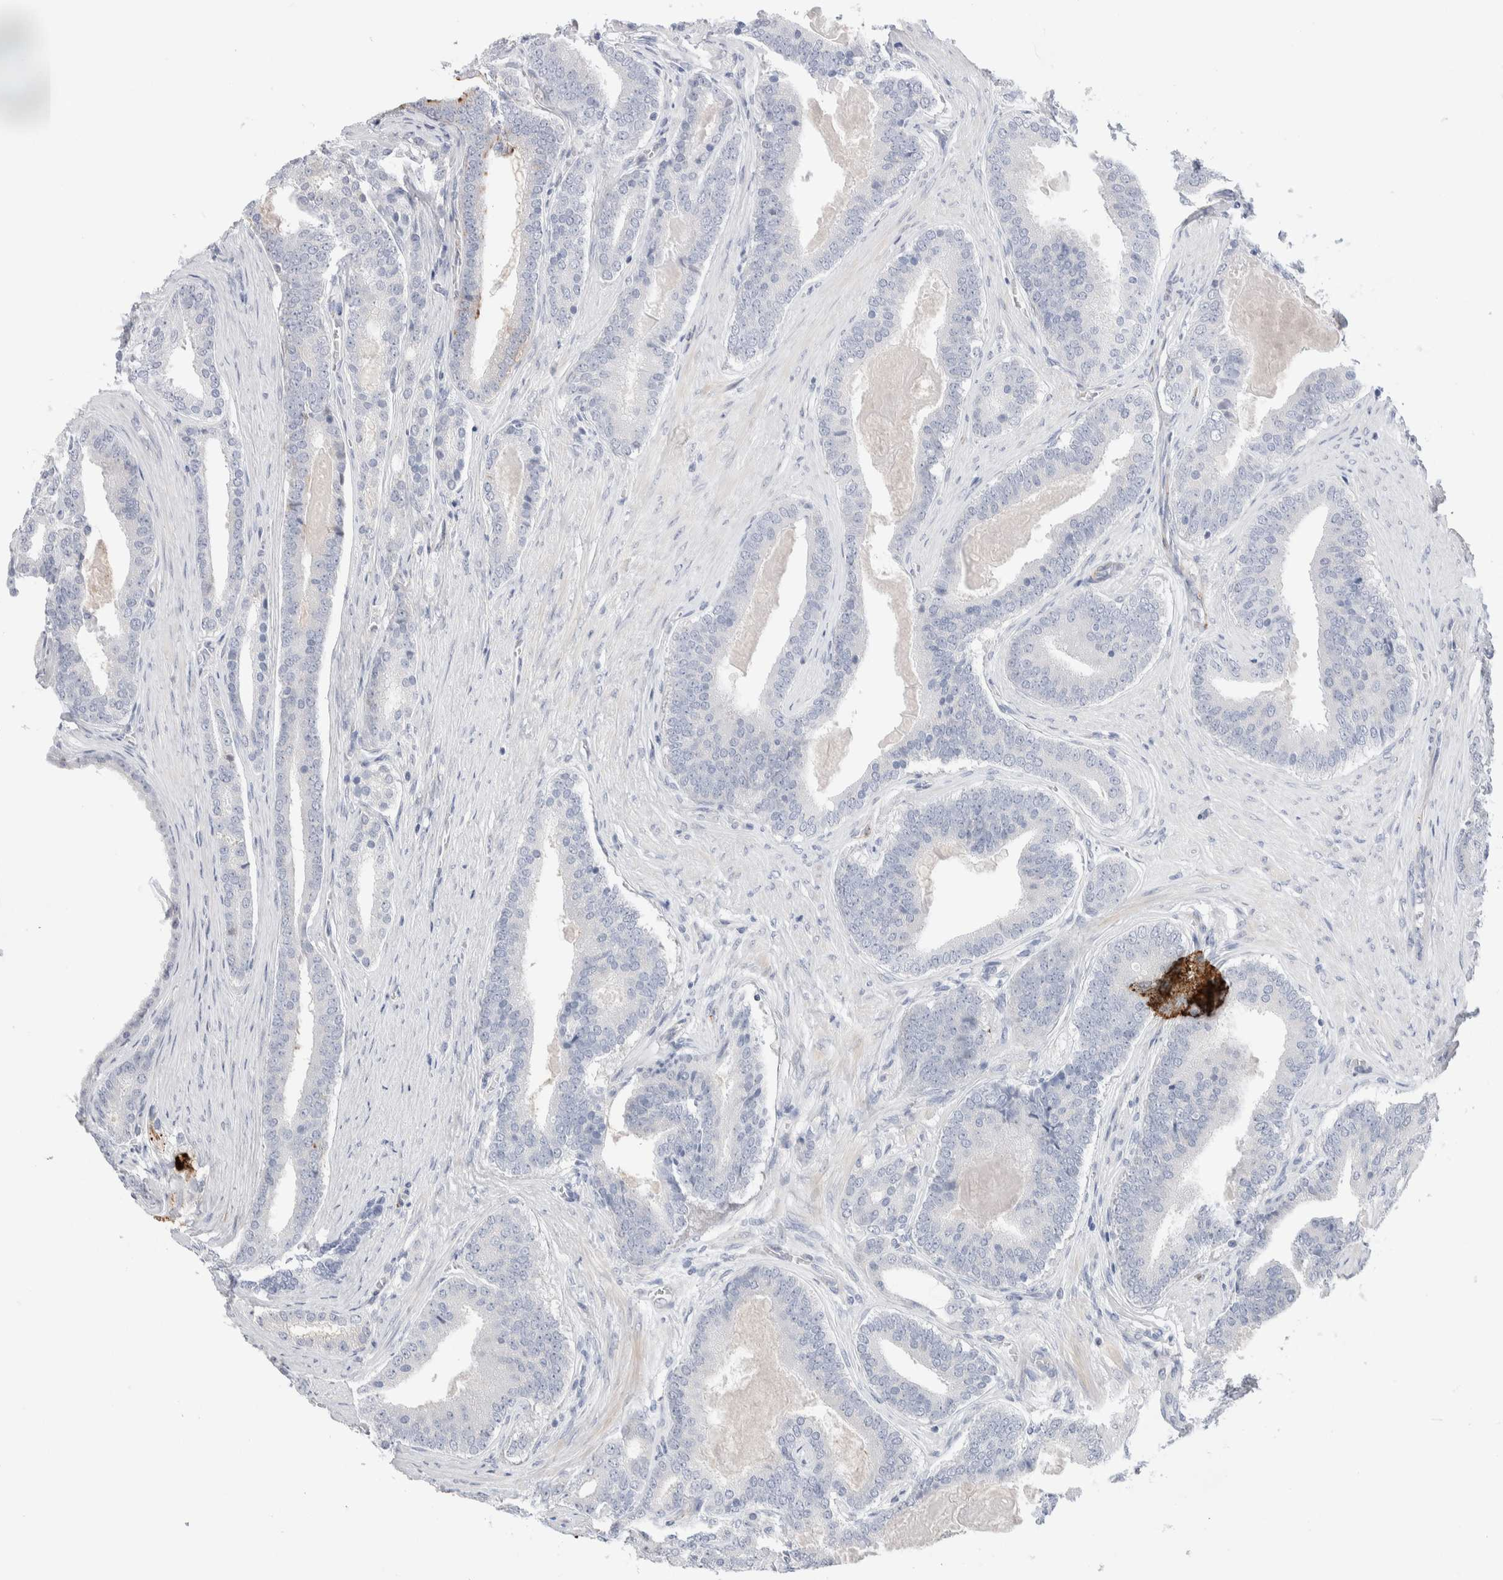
{"staining": {"intensity": "negative", "quantity": "none", "location": "none"}, "tissue": "prostate cancer", "cell_type": "Tumor cells", "image_type": "cancer", "snomed": [{"axis": "morphology", "description": "Adenocarcinoma, High grade"}, {"axis": "topography", "description": "Prostate"}], "caption": "Immunohistochemical staining of adenocarcinoma (high-grade) (prostate) displays no significant expression in tumor cells.", "gene": "SEPTIN4", "patient": {"sex": "male", "age": 60}}